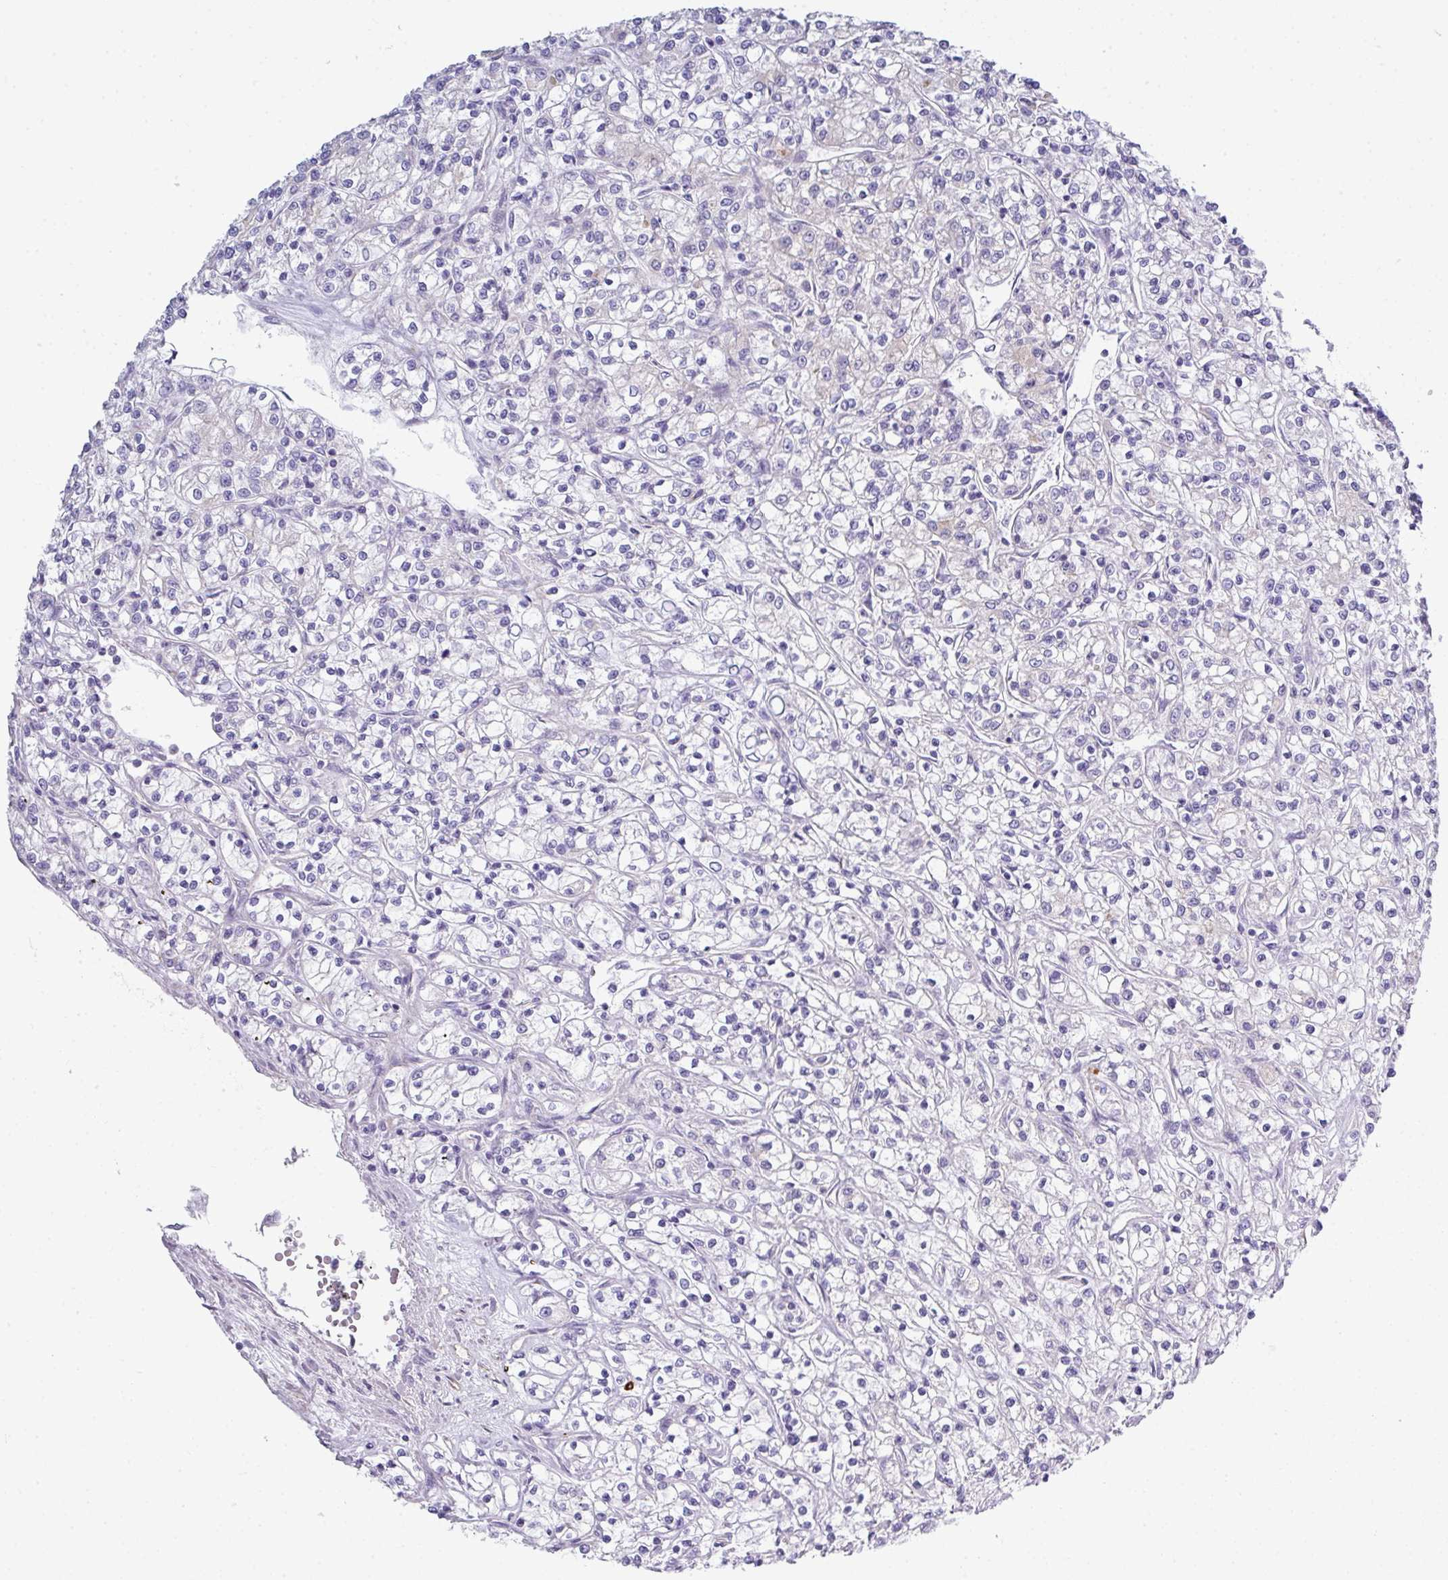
{"staining": {"intensity": "negative", "quantity": "none", "location": "none"}, "tissue": "renal cancer", "cell_type": "Tumor cells", "image_type": "cancer", "snomed": [{"axis": "morphology", "description": "Adenocarcinoma, NOS"}, {"axis": "topography", "description": "Kidney"}], "caption": "Tumor cells are negative for brown protein staining in renal adenocarcinoma.", "gene": "ABCC5", "patient": {"sex": "female", "age": 59}}